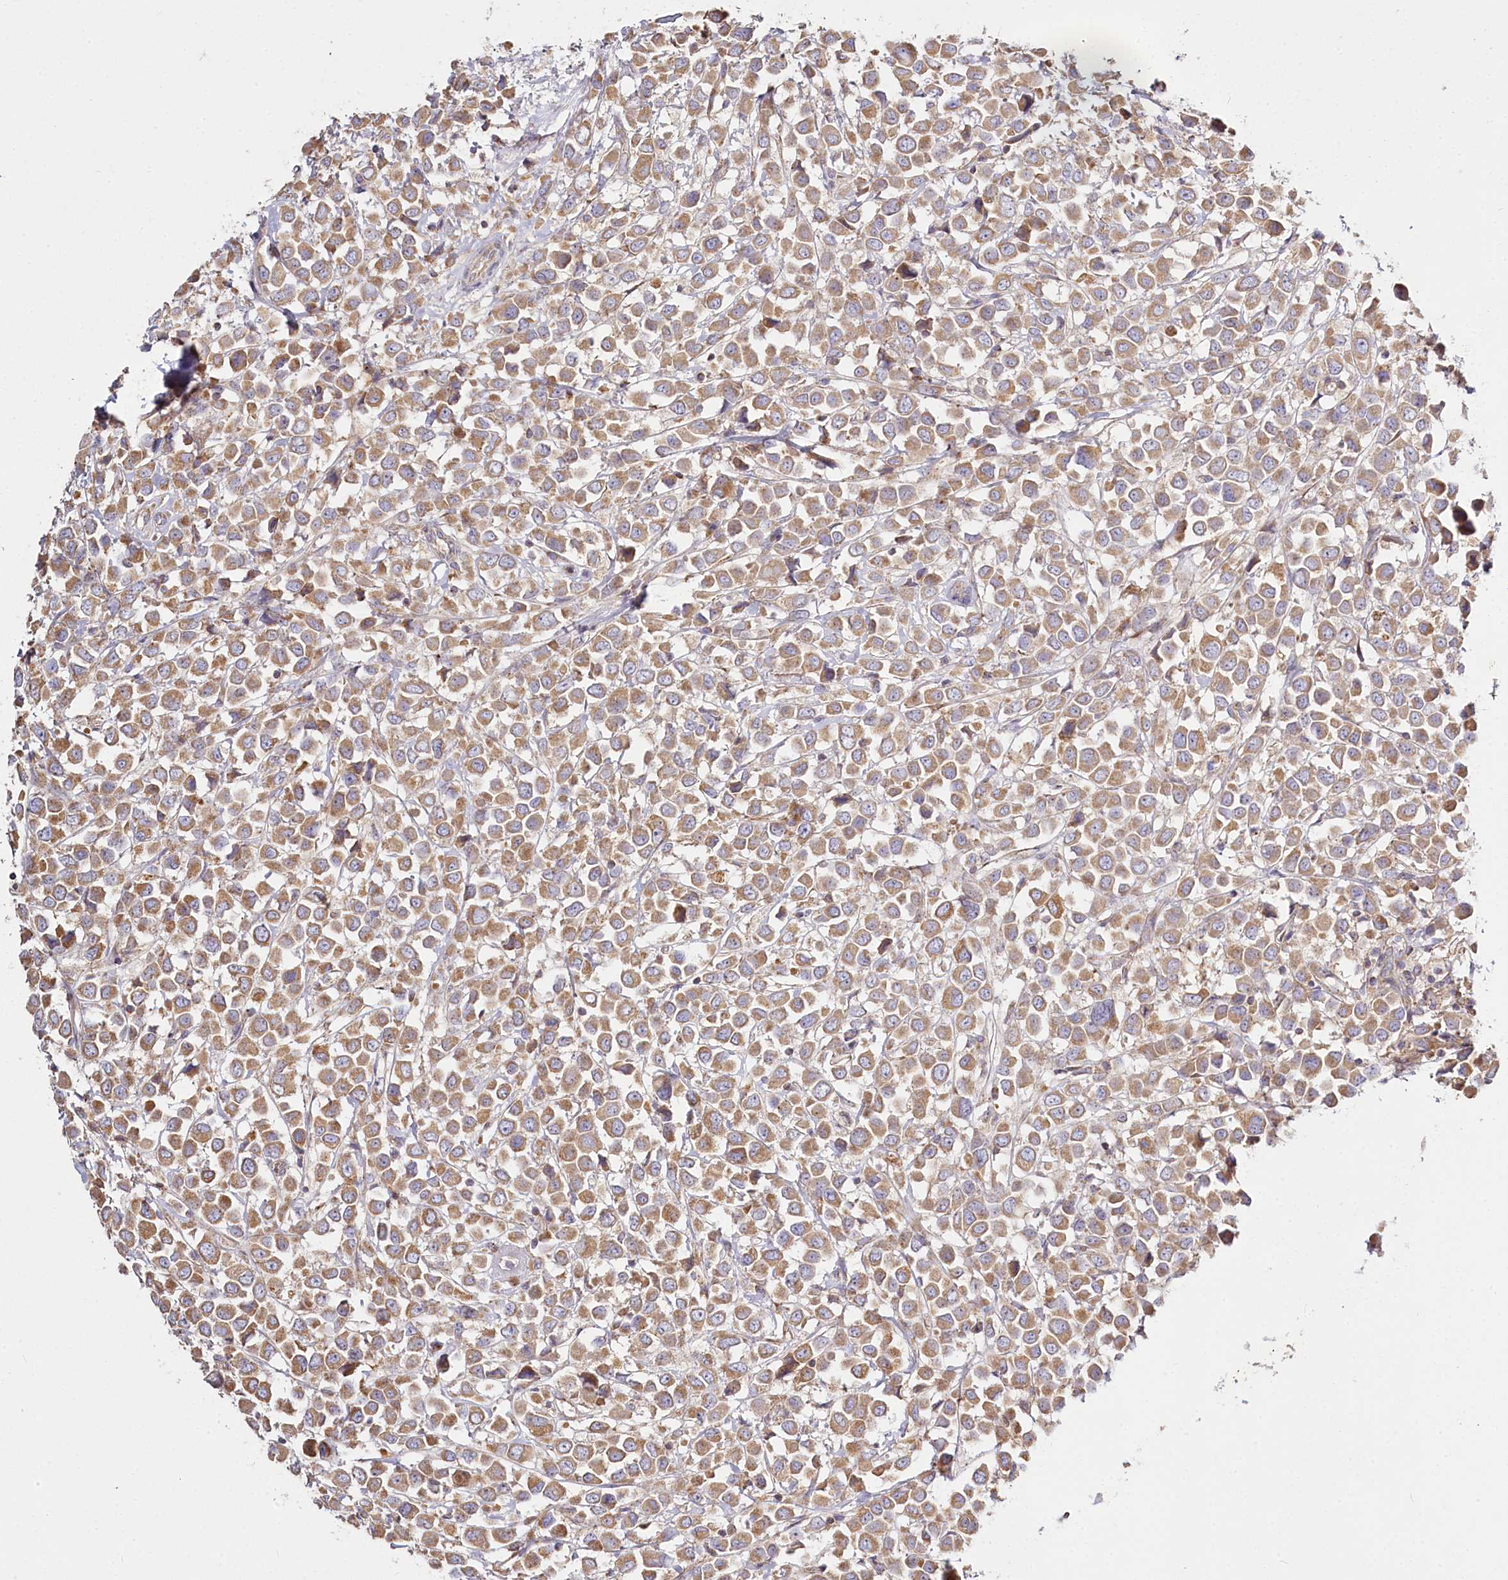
{"staining": {"intensity": "moderate", "quantity": ">75%", "location": "cytoplasmic/membranous"}, "tissue": "breast cancer", "cell_type": "Tumor cells", "image_type": "cancer", "snomed": [{"axis": "morphology", "description": "Duct carcinoma"}, {"axis": "topography", "description": "Breast"}], "caption": "There is medium levels of moderate cytoplasmic/membranous positivity in tumor cells of breast cancer (invasive ductal carcinoma), as demonstrated by immunohistochemical staining (brown color).", "gene": "ACOX2", "patient": {"sex": "female", "age": 61}}